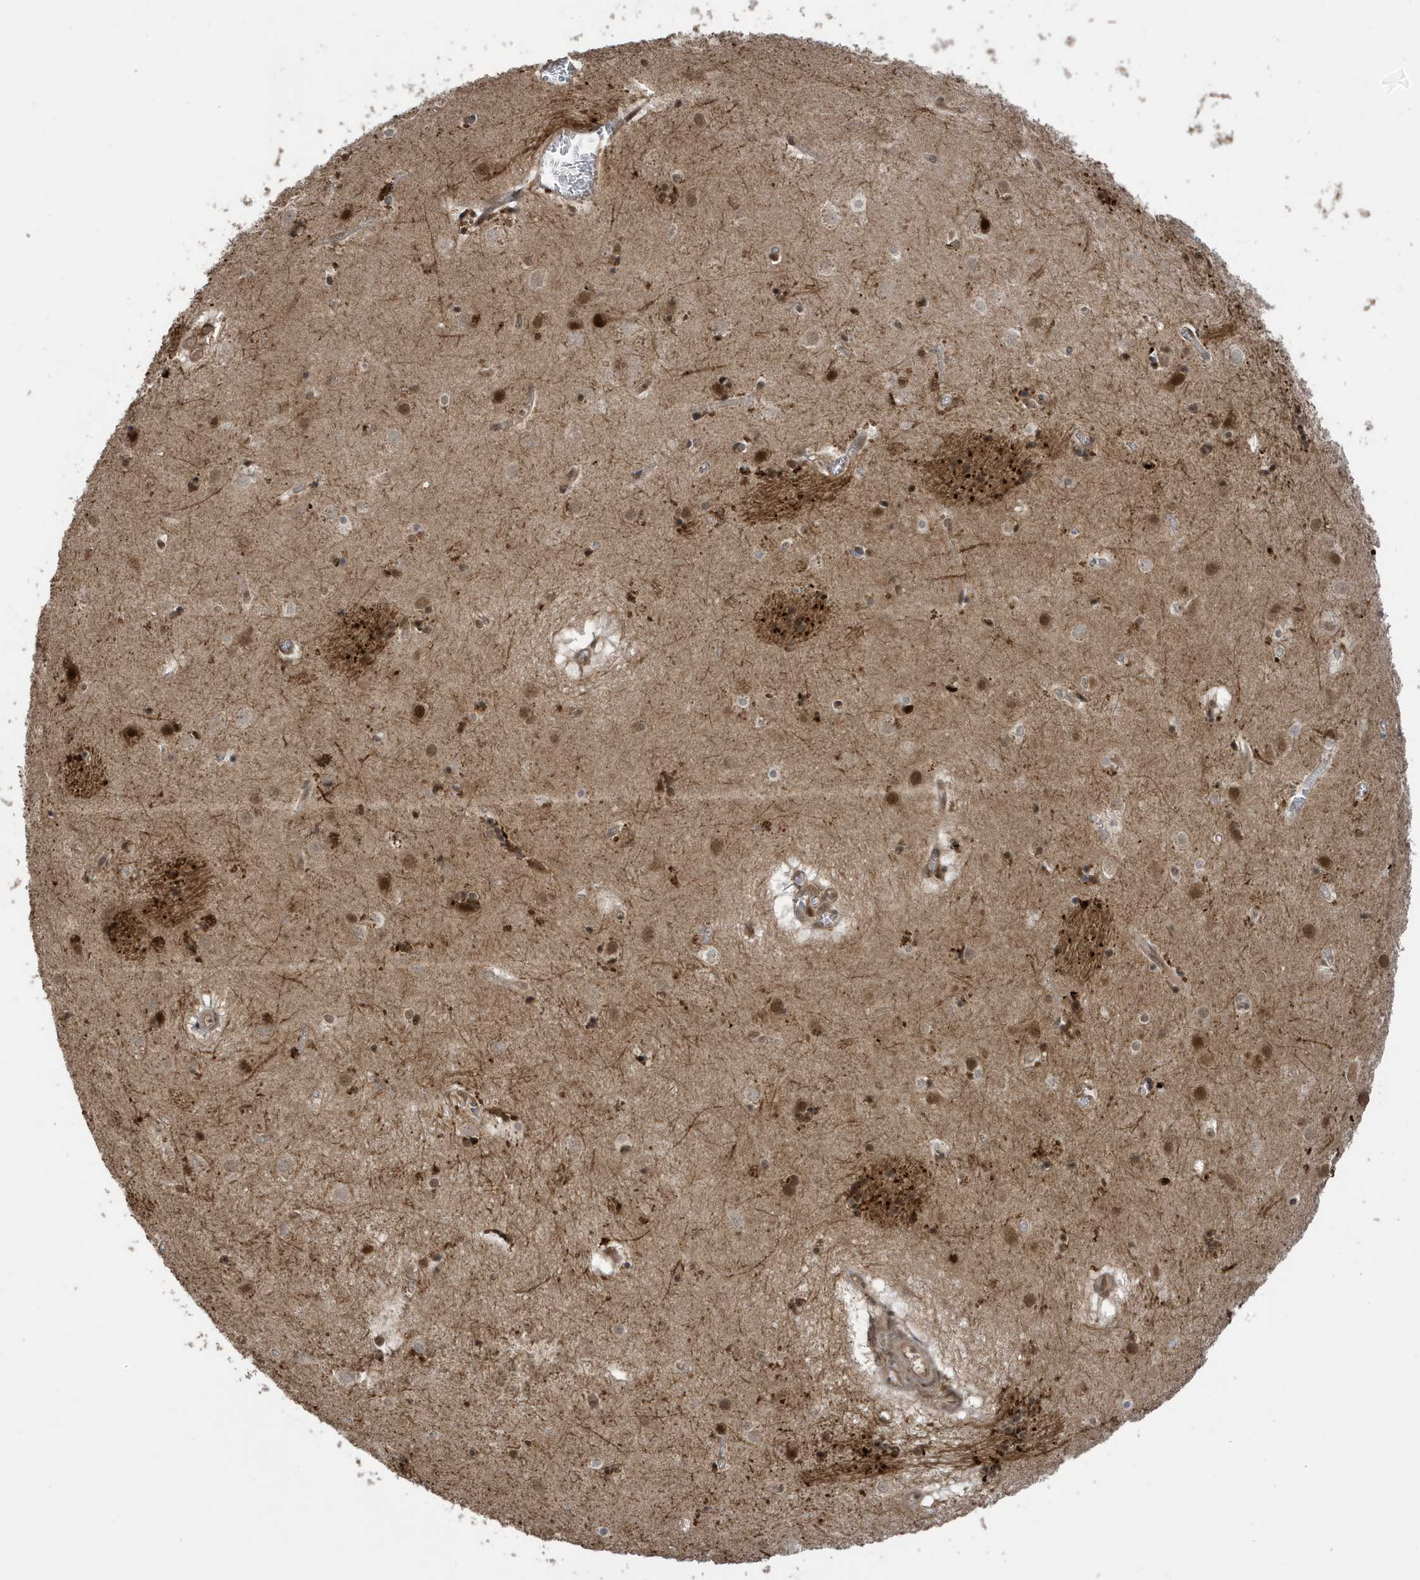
{"staining": {"intensity": "moderate", "quantity": "25%-75%", "location": "nuclear"}, "tissue": "caudate", "cell_type": "Glial cells", "image_type": "normal", "snomed": [{"axis": "morphology", "description": "Normal tissue, NOS"}, {"axis": "topography", "description": "Lateral ventricle wall"}], "caption": "High-power microscopy captured an IHC image of benign caudate, revealing moderate nuclear positivity in about 25%-75% of glial cells. The staining was performed using DAB (3,3'-diaminobenzidine) to visualize the protein expression in brown, while the nuclei were stained in blue with hematoxylin (Magnification: 20x).", "gene": "UBQLN1", "patient": {"sex": "male", "age": 70}}